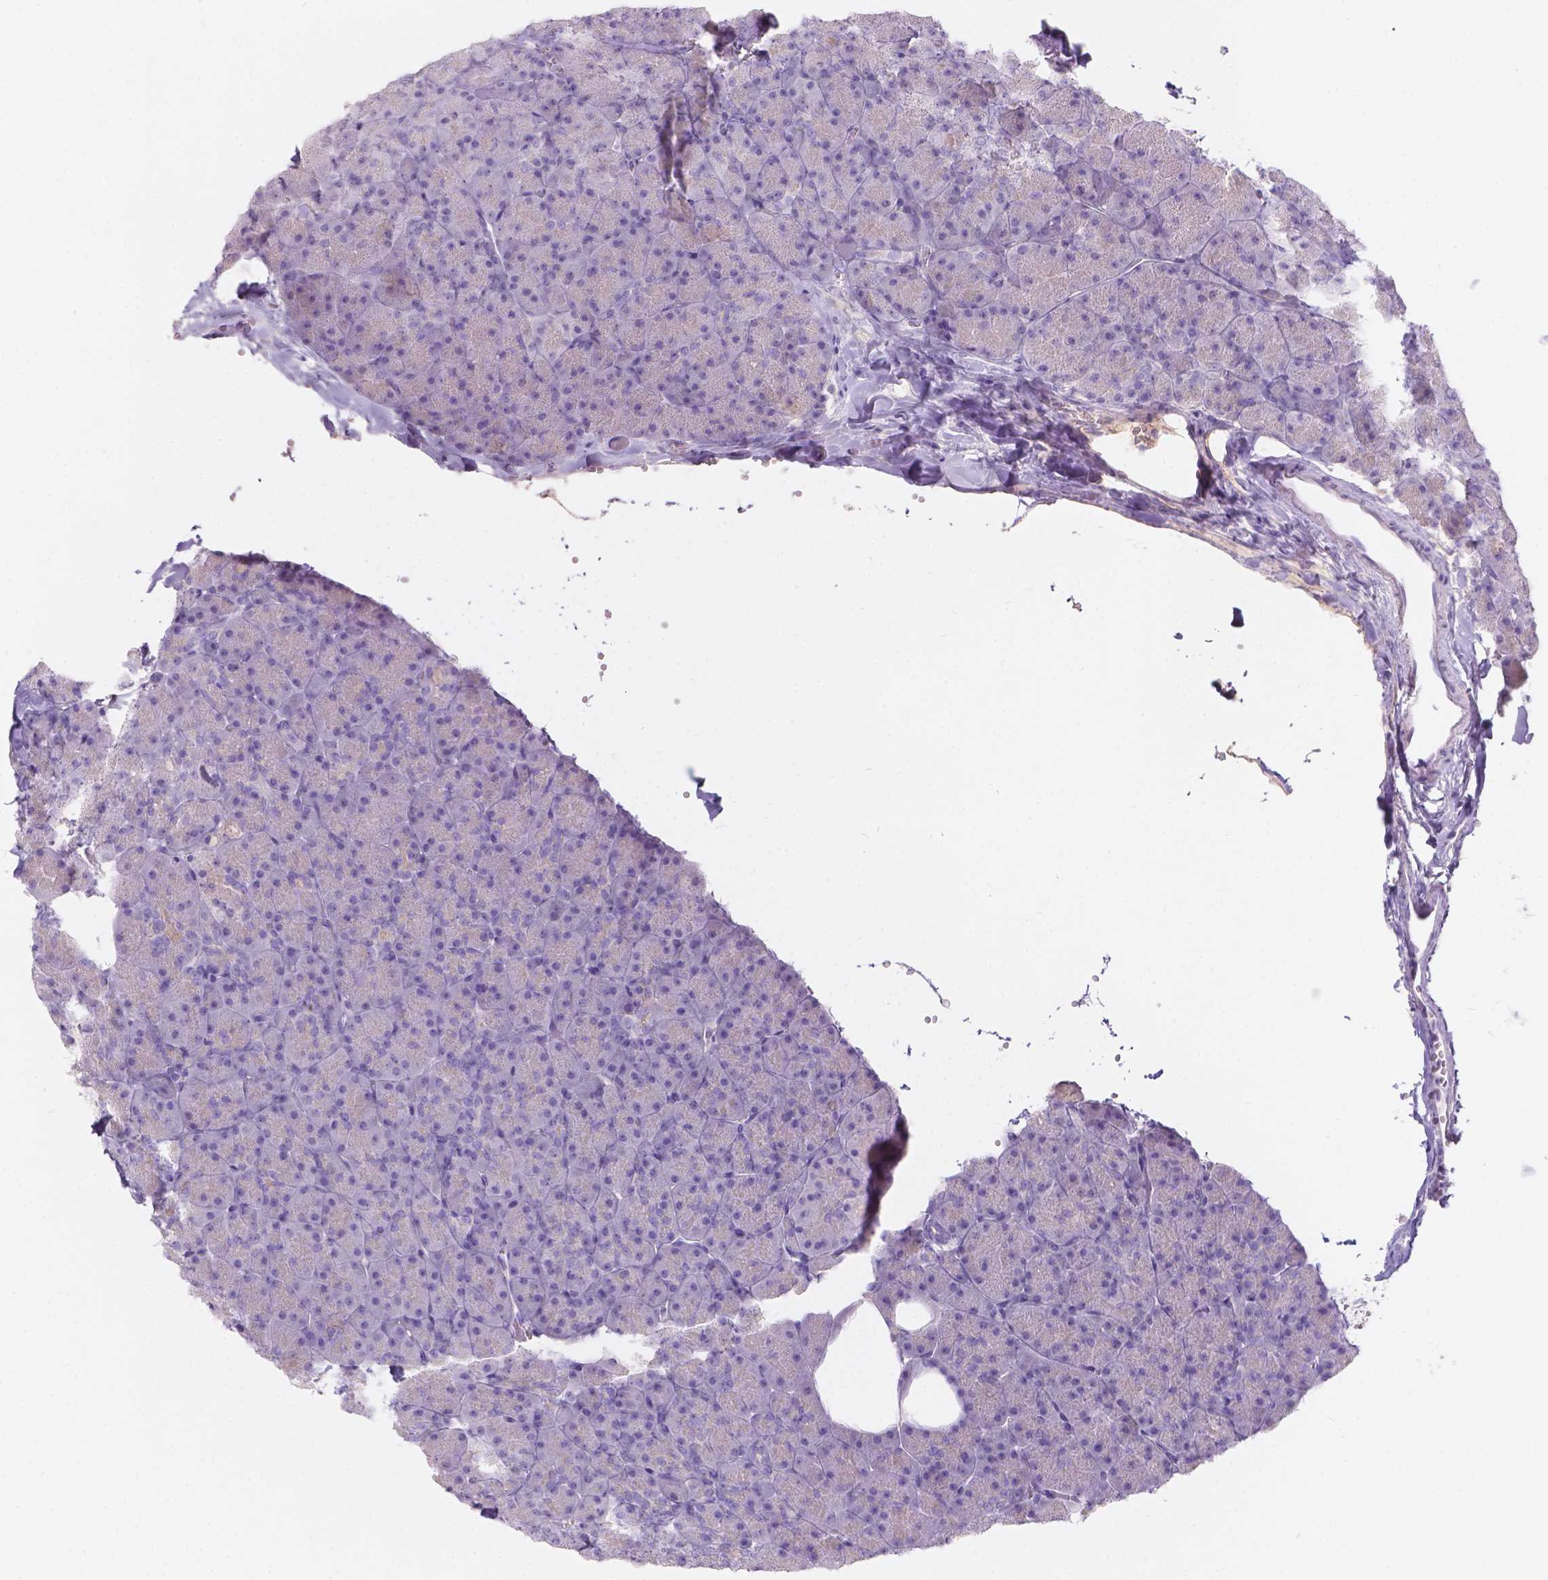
{"staining": {"intensity": "negative", "quantity": "none", "location": "none"}, "tissue": "carcinoid", "cell_type": "Tumor cells", "image_type": "cancer", "snomed": [{"axis": "morphology", "description": "Normal tissue, NOS"}, {"axis": "morphology", "description": "Carcinoid, malignant, NOS"}, {"axis": "topography", "description": "Pancreas"}], "caption": "Tumor cells are negative for brown protein staining in malignant carcinoid.", "gene": "GAL3ST2", "patient": {"sex": "male", "age": 36}}